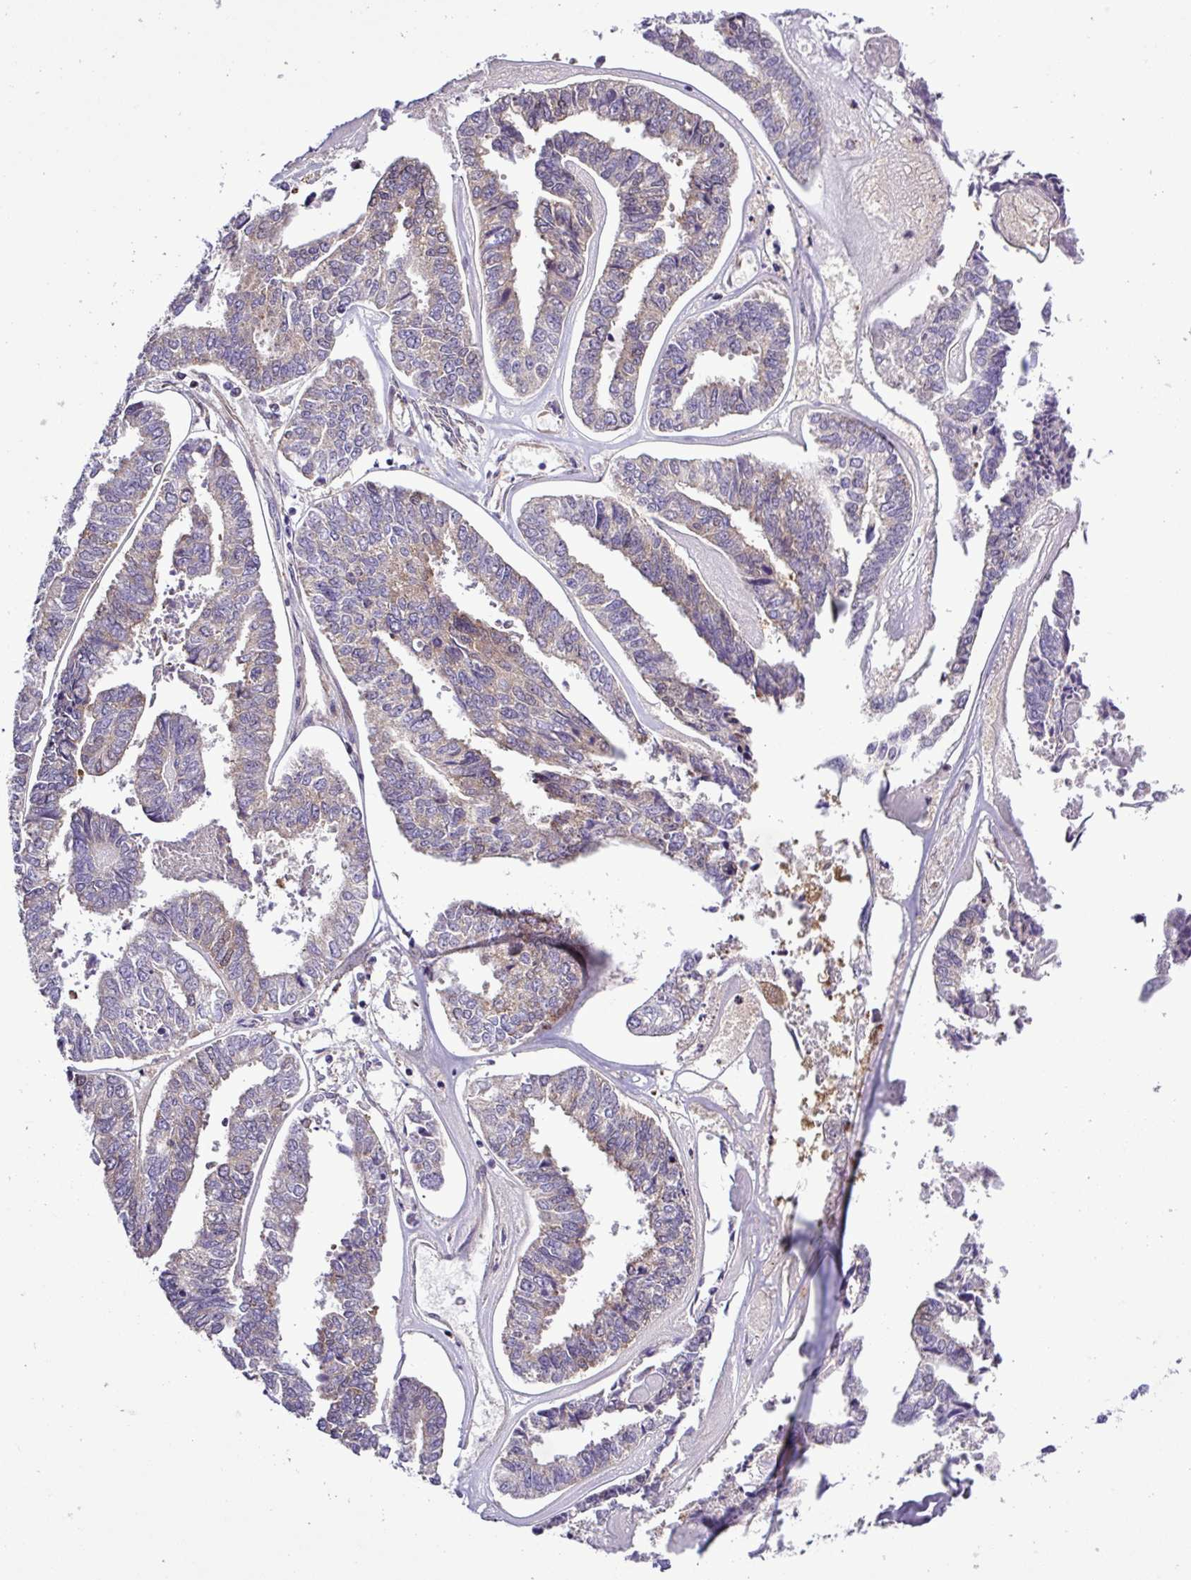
{"staining": {"intensity": "negative", "quantity": "none", "location": "none"}, "tissue": "endometrial cancer", "cell_type": "Tumor cells", "image_type": "cancer", "snomed": [{"axis": "morphology", "description": "Adenocarcinoma, NOS"}, {"axis": "topography", "description": "Endometrium"}], "caption": "The photomicrograph reveals no significant positivity in tumor cells of endometrial cancer (adenocarcinoma).", "gene": "CARHSP1", "patient": {"sex": "female", "age": 73}}